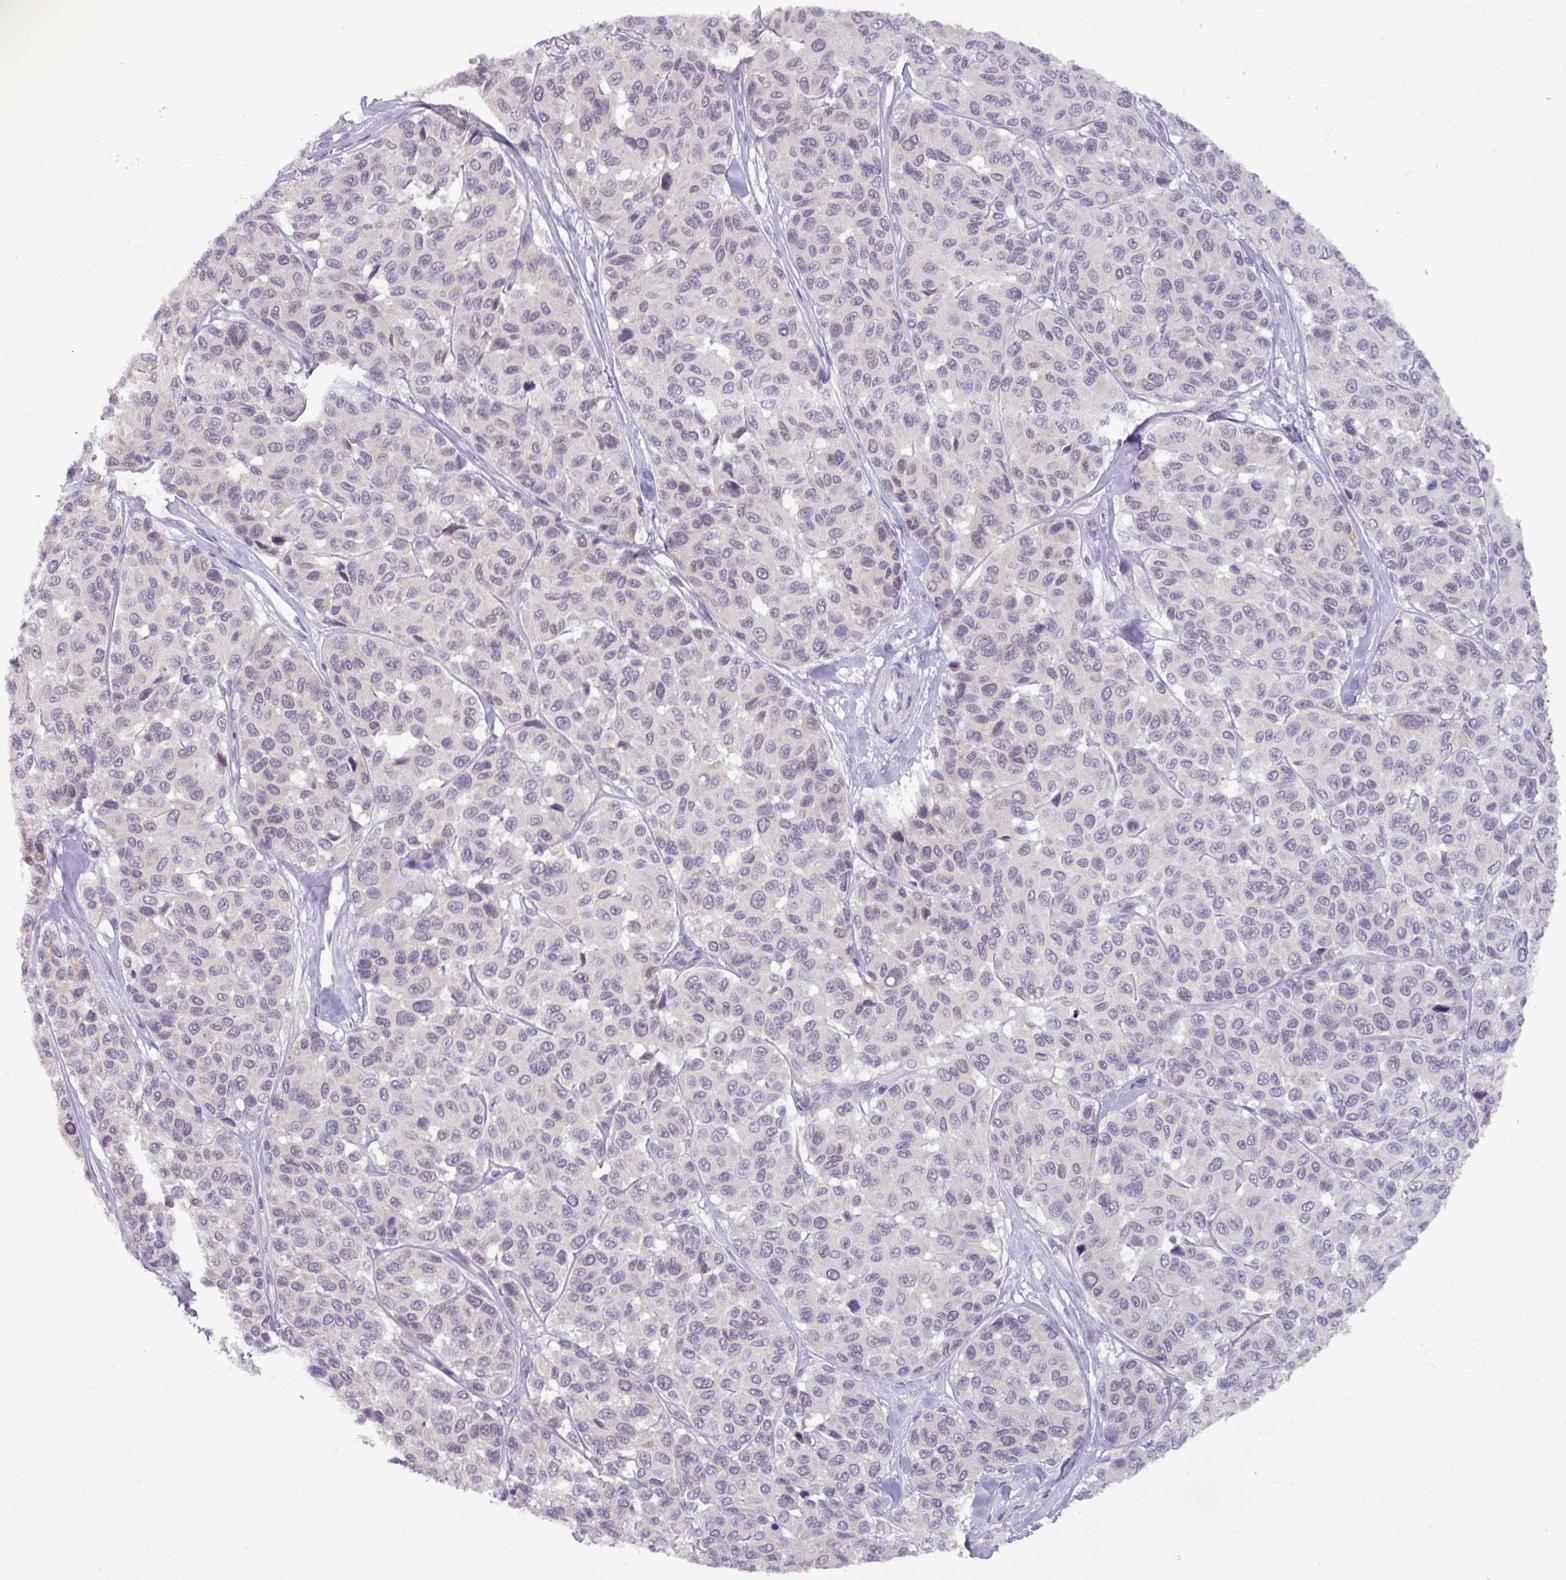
{"staining": {"intensity": "negative", "quantity": "none", "location": "none"}, "tissue": "melanoma", "cell_type": "Tumor cells", "image_type": "cancer", "snomed": [{"axis": "morphology", "description": "Malignant melanoma, NOS"}, {"axis": "topography", "description": "Skin"}], "caption": "High magnification brightfield microscopy of malignant melanoma stained with DAB (brown) and counterstained with hematoxylin (blue): tumor cells show no significant positivity. (Stains: DAB immunohistochemistry (IHC) with hematoxylin counter stain, Microscopy: brightfield microscopy at high magnification).", "gene": "PAX8", "patient": {"sex": "female", "age": 66}}